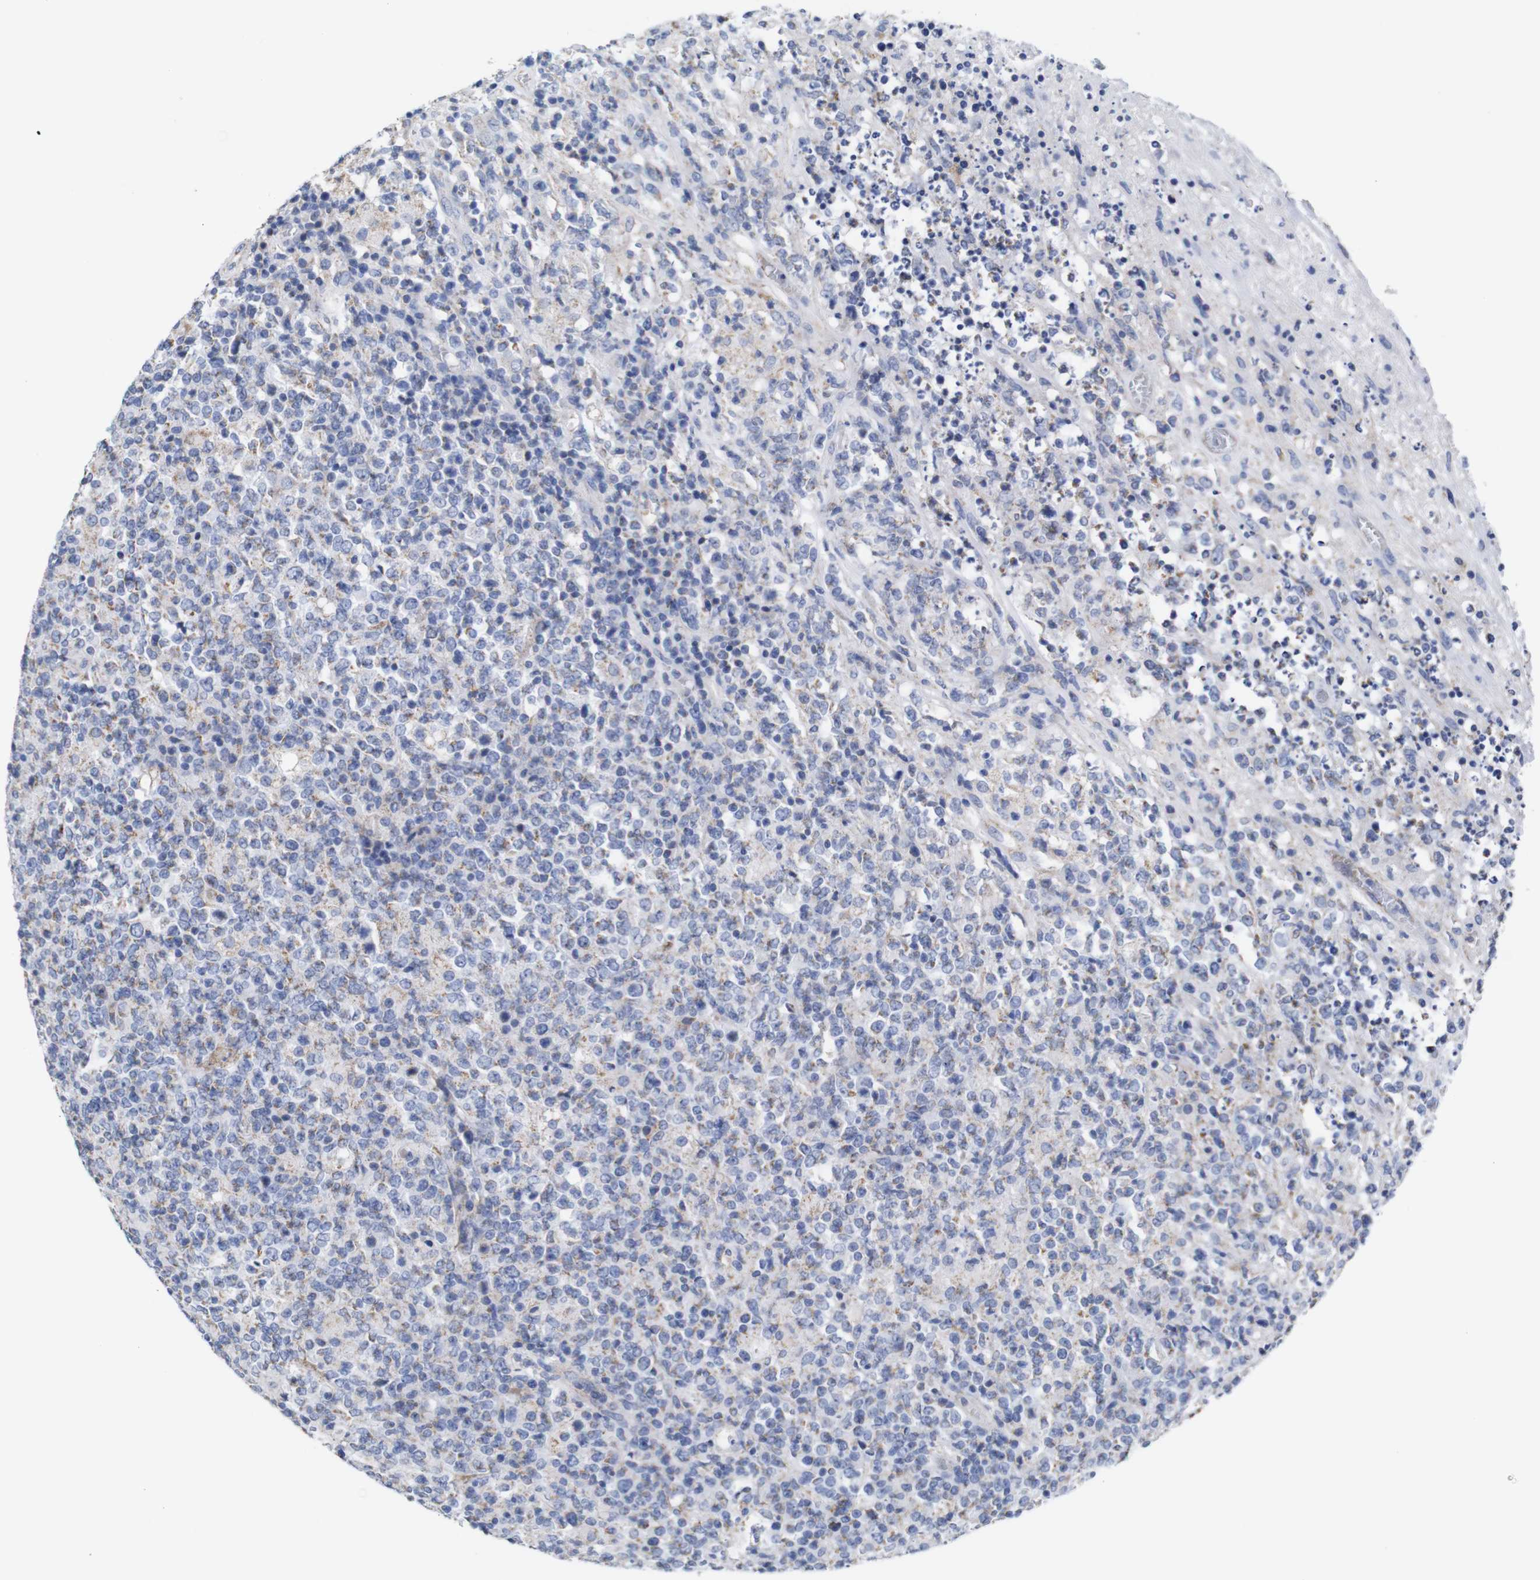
{"staining": {"intensity": "weak", "quantity": "25%-75%", "location": "cytoplasmic/membranous"}, "tissue": "lymphoma", "cell_type": "Tumor cells", "image_type": "cancer", "snomed": [{"axis": "morphology", "description": "Malignant lymphoma, non-Hodgkin's type, High grade"}, {"axis": "topography", "description": "Lymph node"}], "caption": "A low amount of weak cytoplasmic/membranous staining is present in approximately 25%-75% of tumor cells in lymphoma tissue.", "gene": "MAOA", "patient": {"sex": "female", "age": 84}}